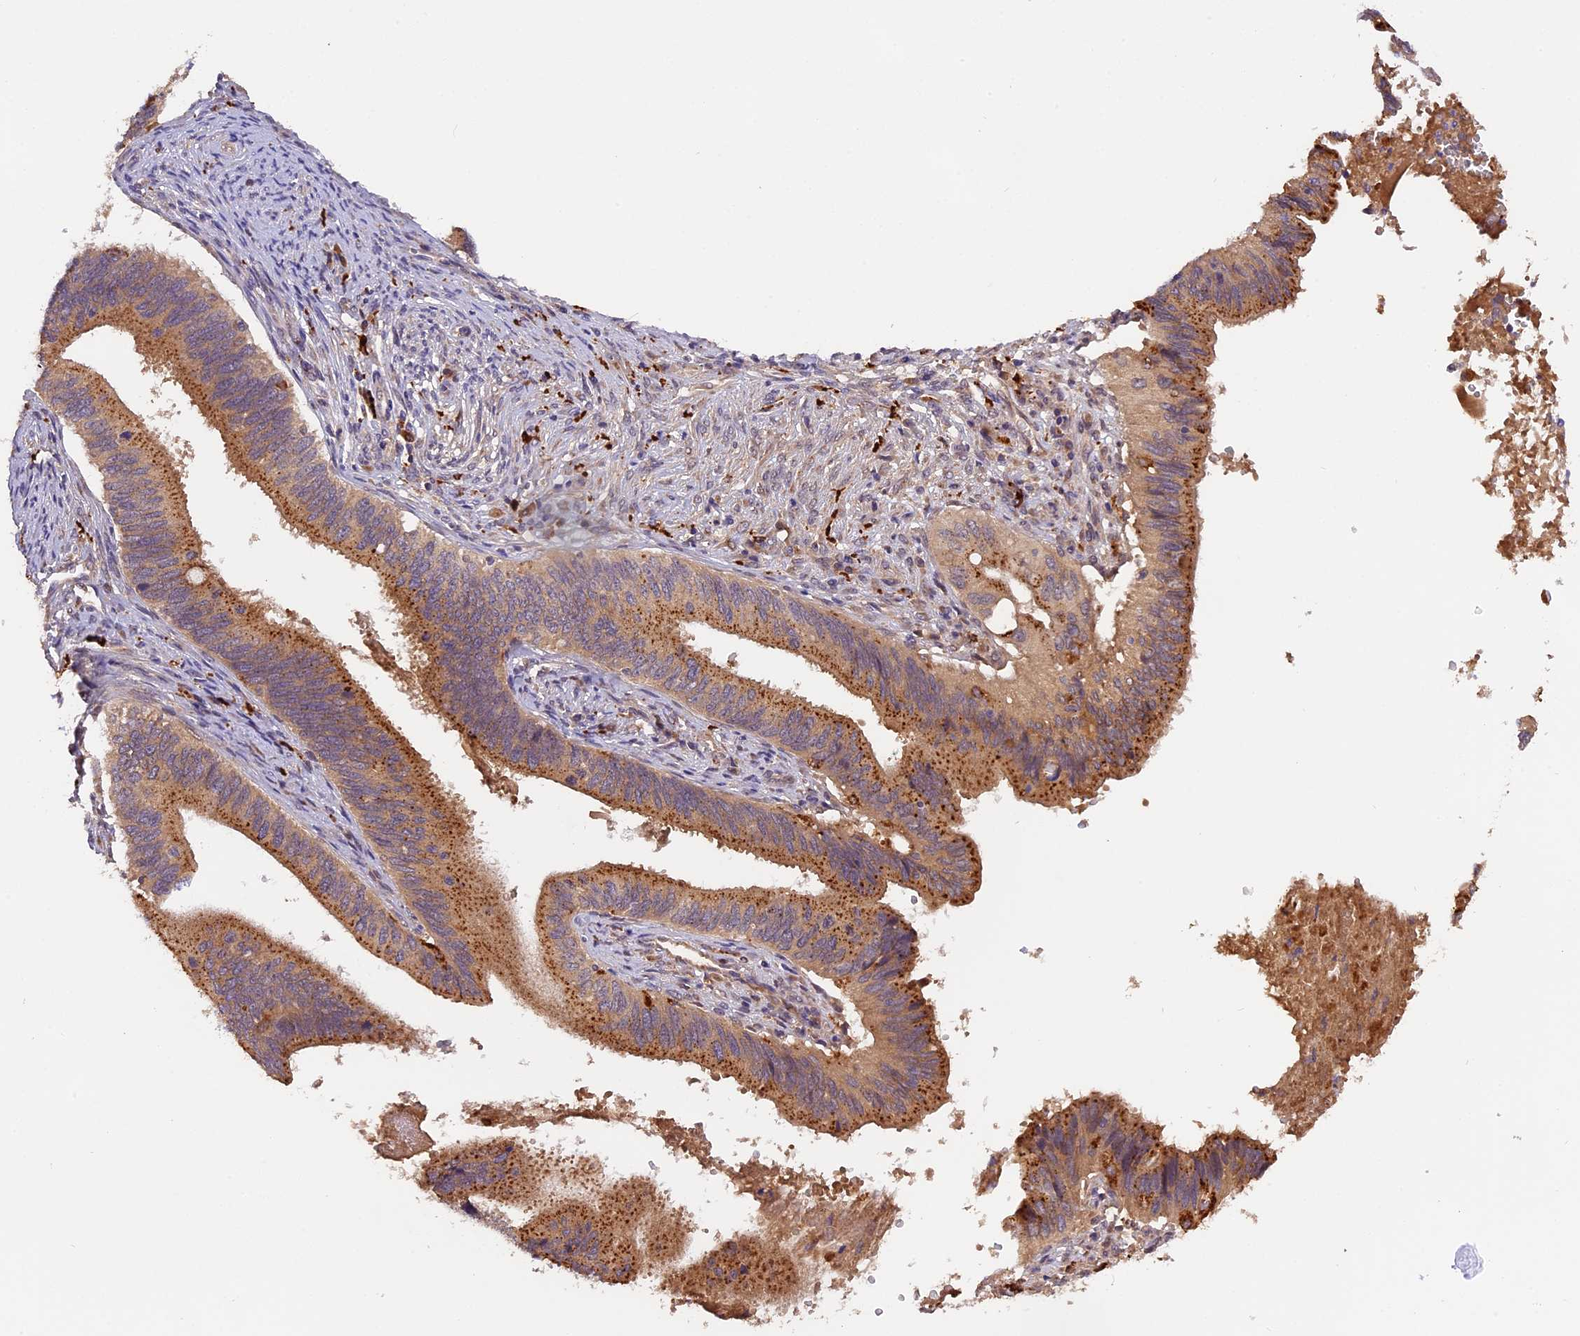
{"staining": {"intensity": "strong", "quantity": "25%-75%", "location": "cytoplasmic/membranous"}, "tissue": "cervical cancer", "cell_type": "Tumor cells", "image_type": "cancer", "snomed": [{"axis": "morphology", "description": "Adenocarcinoma, NOS"}, {"axis": "topography", "description": "Cervix"}], "caption": "This image demonstrates cervical cancer stained with IHC to label a protein in brown. The cytoplasmic/membranous of tumor cells show strong positivity for the protein. Nuclei are counter-stained blue.", "gene": "COPE", "patient": {"sex": "female", "age": 42}}